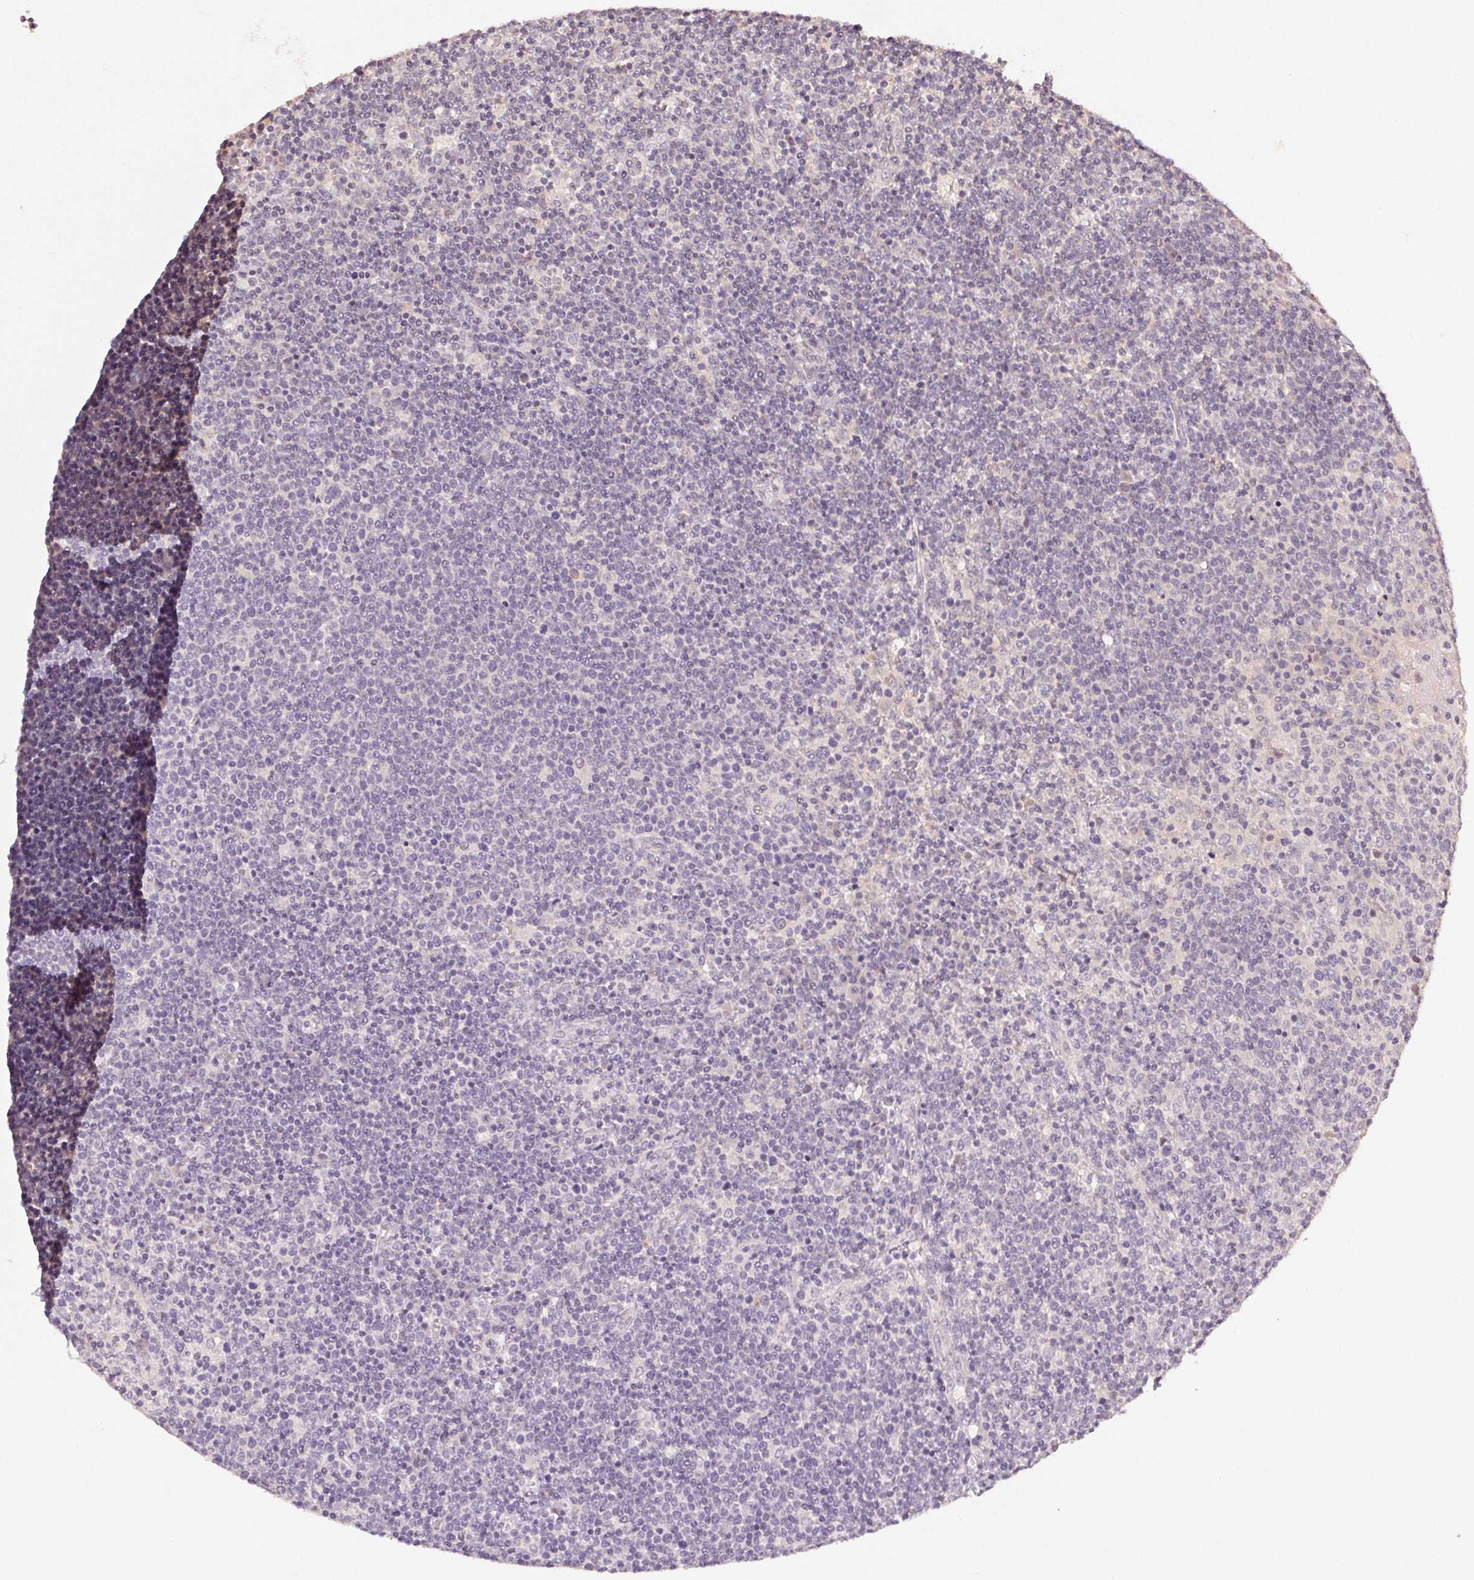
{"staining": {"intensity": "negative", "quantity": "none", "location": "none"}, "tissue": "lymphoma", "cell_type": "Tumor cells", "image_type": "cancer", "snomed": [{"axis": "morphology", "description": "Malignant lymphoma, non-Hodgkin's type, High grade"}, {"axis": "topography", "description": "Lymph node"}], "caption": "There is no significant expression in tumor cells of lymphoma.", "gene": "ATP1B3", "patient": {"sex": "male", "age": 61}}